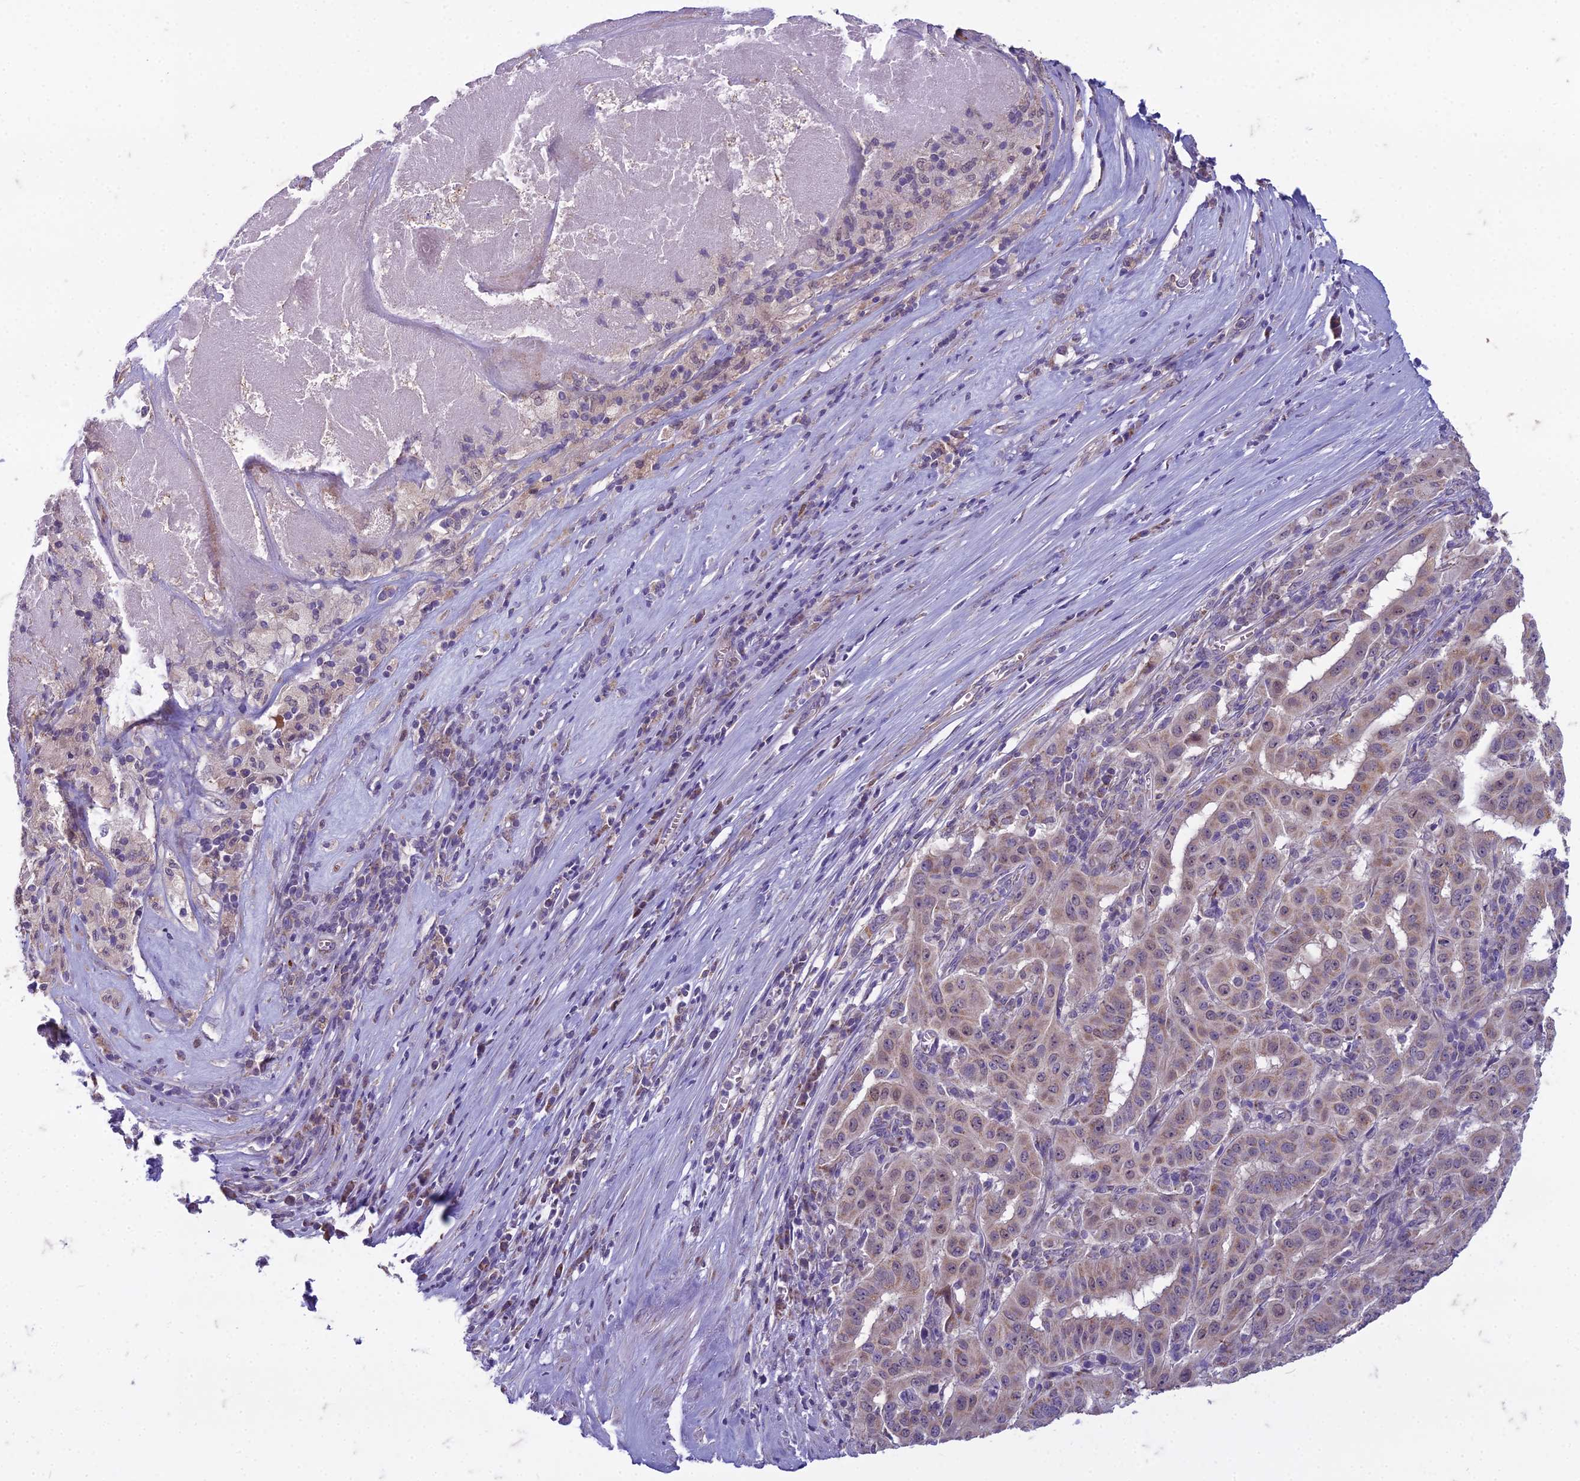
{"staining": {"intensity": "weak", "quantity": ">75%", "location": "cytoplasmic/membranous,nuclear"}, "tissue": "pancreatic cancer", "cell_type": "Tumor cells", "image_type": "cancer", "snomed": [{"axis": "morphology", "description": "Adenocarcinoma, NOS"}, {"axis": "topography", "description": "Pancreas"}], "caption": "Adenocarcinoma (pancreatic) stained with IHC shows weak cytoplasmic/membranous and nuclear expression in about >75% of tumor cells. (Stains: DAB (3,3'-diaminobenzidine) in brown, nuclei in blue, Microscopy: brightfield microscopy at high magnification).", "gene": "DUS2", "patient": {"sex": "male", "age": 63}}